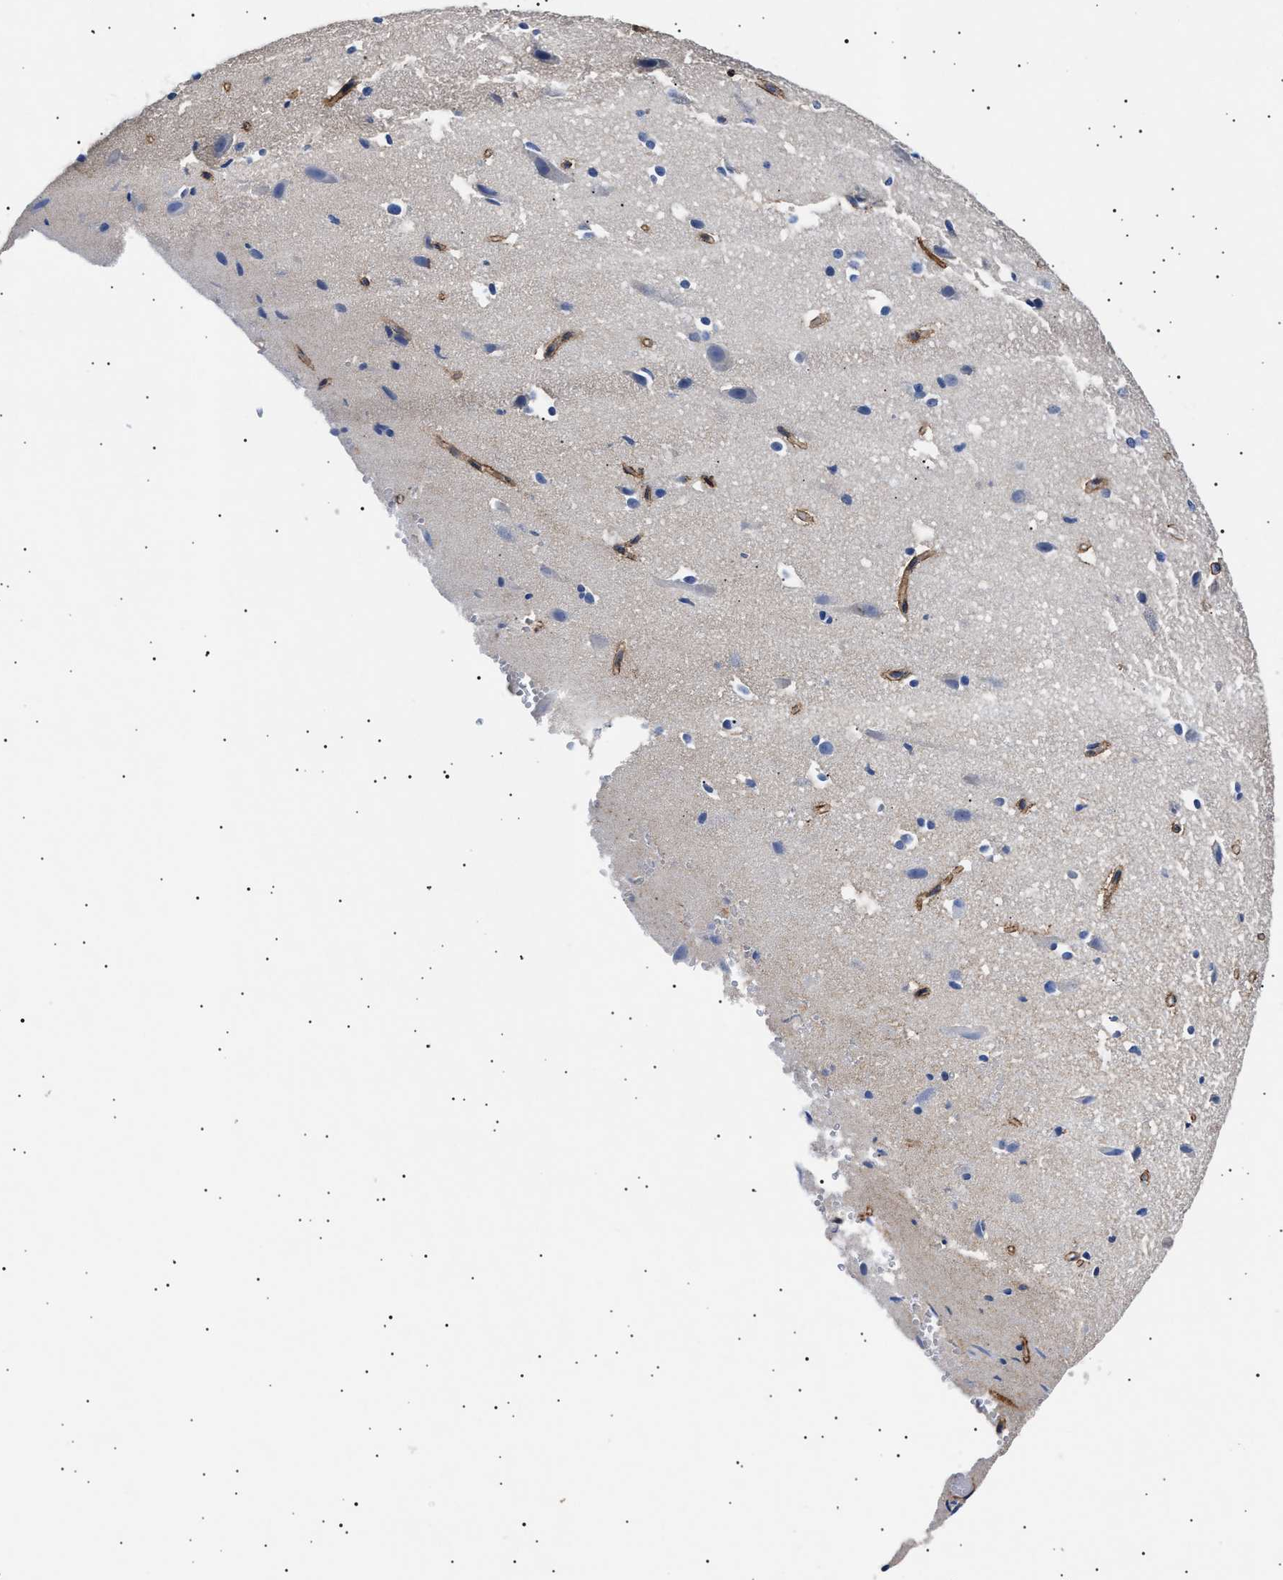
{"staining": {"intensity": "moderate", "quantity": ">75%", "location": "cytoplasmic/membranous"}, "tissue": "cerebral cortex", "cell_type": "Endothelial cells", "image_type": "normal", "snomed": [{"axis": "morphology", "description": "Normal tissue, NOS"}, {"axis": "morphology", "description": "Developmental malformation"}, {"axis": "topography", "description": "Cerebral cortex"}], "caption": "There is medium levels of moderate cytoplasmic/membranous expression in endothelial cells of normal cerebral cortex, as demonstrated by immunohistochemical staining (brown color).", "gene": "HEMGN", "patient": {"sex": "female", "age": 30}}